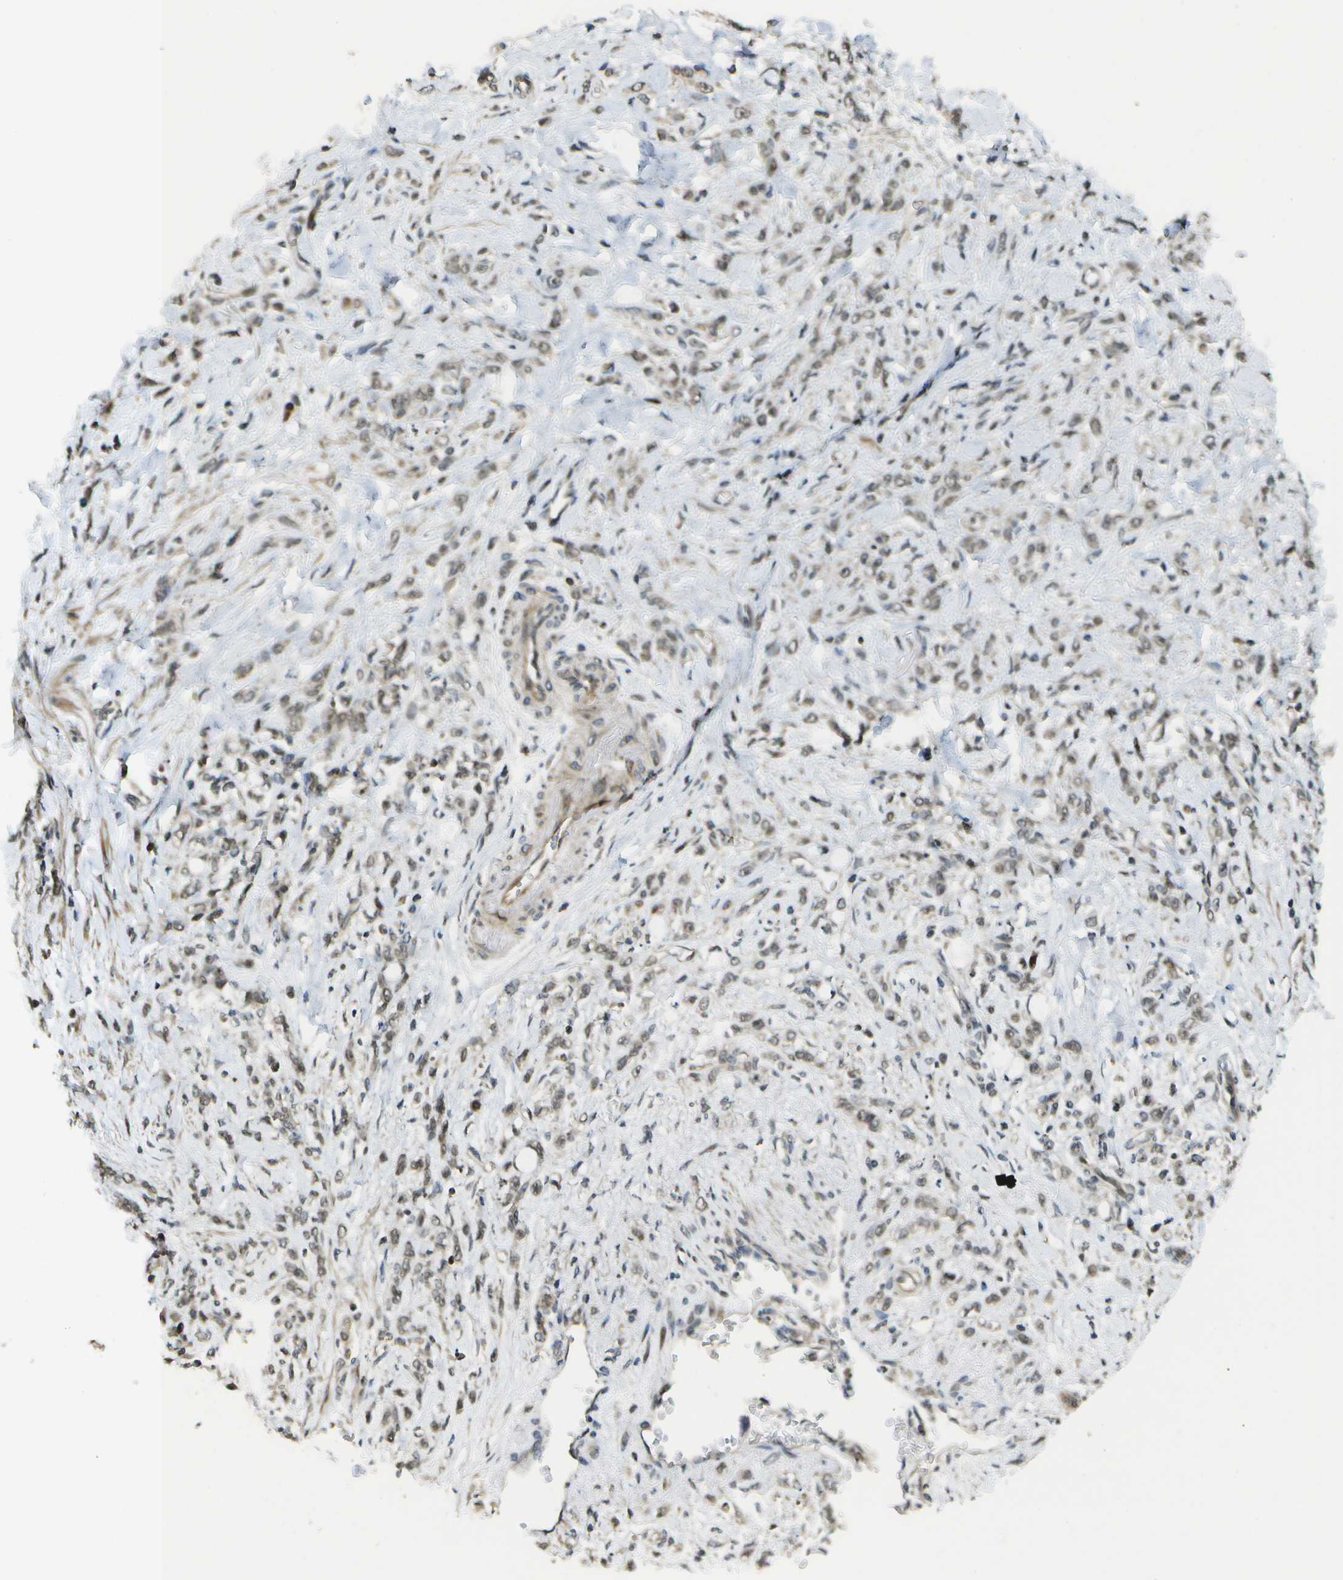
{"staining": {"intensity": "weak", "quantity": ">75%", "location": "nuclear"}, "tissue": "stomach cancer", "cell_type": "Tumor cells", "image_type": "cancer", "snomed": [{"axis": "morphology", "description": "Normal tissue, NOS"}, {"axis": "morphology", "description": "Adenocarcinoma, NOS"}, {"axis": "topography", "description": "Stomach"}], "caption": "A brown stain labels weak nuclear positivity of a protein in stomach cancer tumor cells.", "gene": "KAT5", "patient": {"sex": "male", "age": 82}}